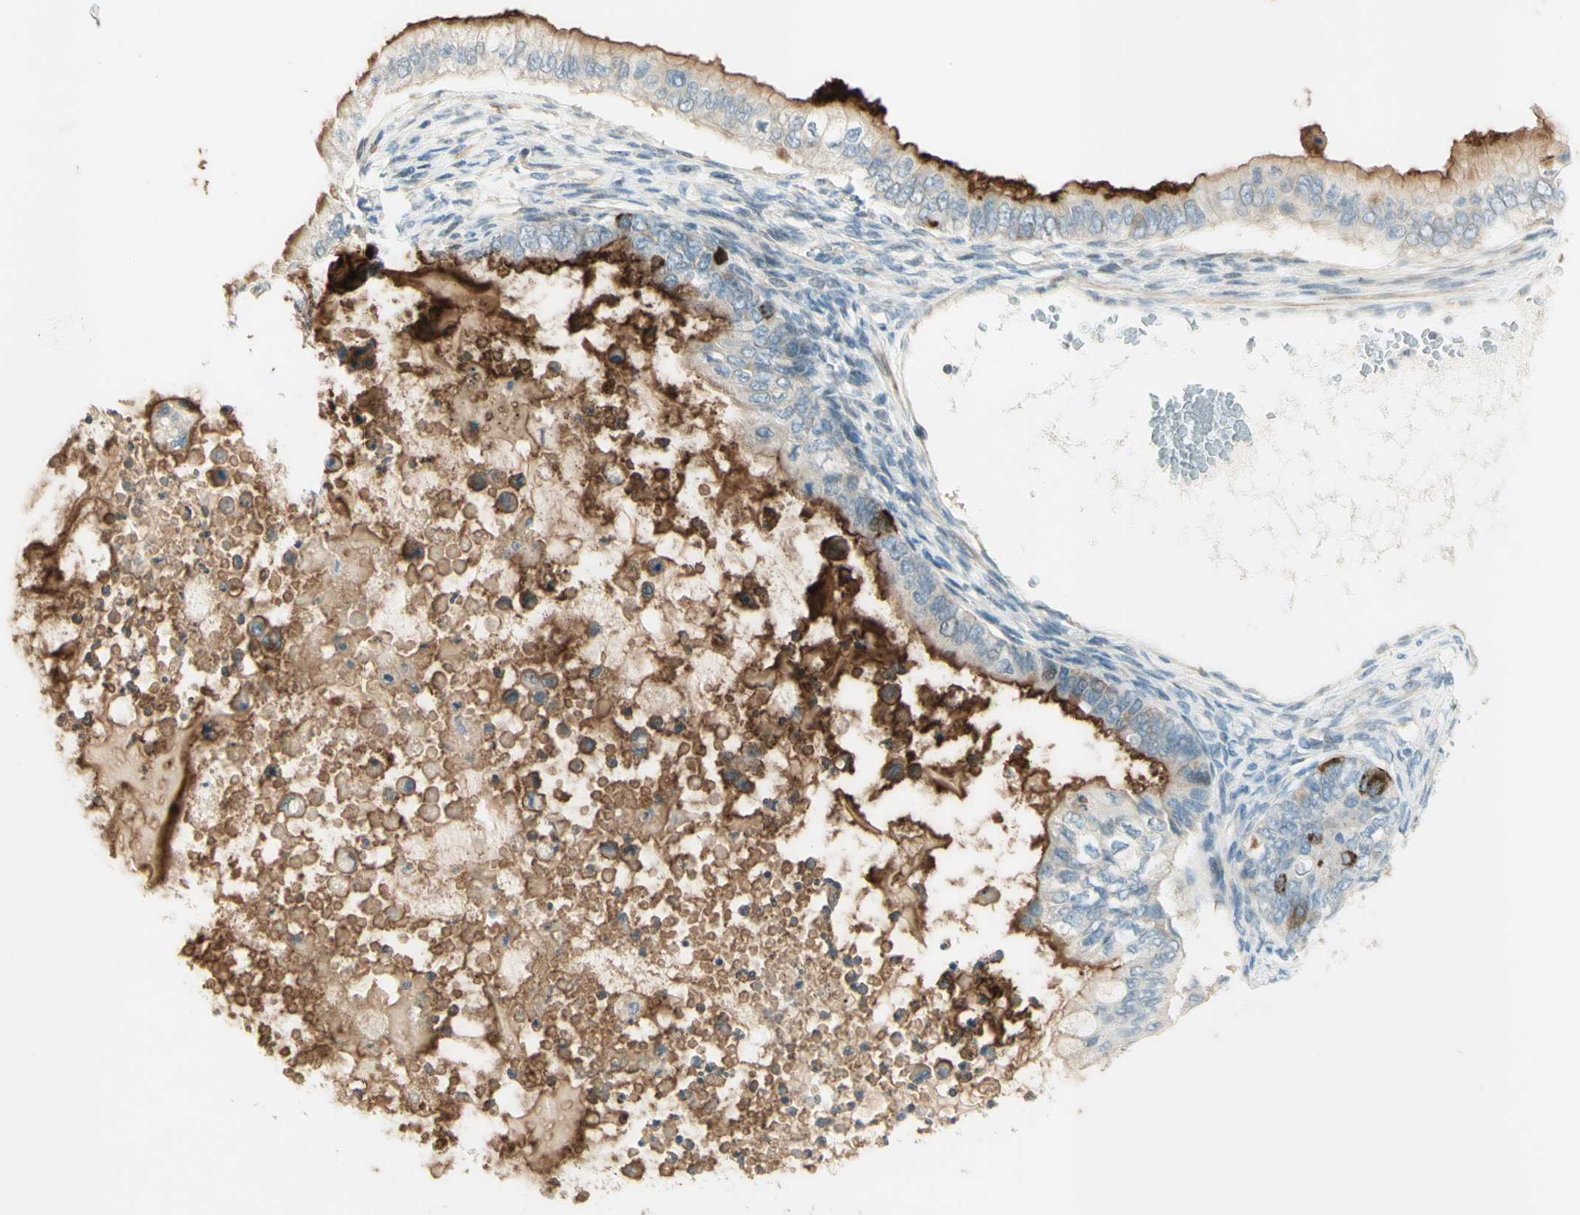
{"staining": {"intensity": "strong", "quantity": "25%-75%", "location": "cytoplasmic/membranous"}, "tissue": "ovarian cancer", "cell_type": "Tumor cells", "image_type": "cancer", "snomed": [{"axis": "morphology", "description": "Cystadenocarcinoma, mucinous, NOS"}, {"axis": "topography", "description": "Ovary"}], "caption": "Brown immunohistochemical staining in human ovarian cancer reveals strong cytoplasmic/membranous staining in approximately 25%-75% of tumor cells. The protein of interest is stained brown, and the nuclei are stained in blue (DAB (3,3'-diaminobenzidine) IHC with brightfield microscopy, high magnification).", "gene": "PROM1", "patient": {"sex": "female", "age": 80}}